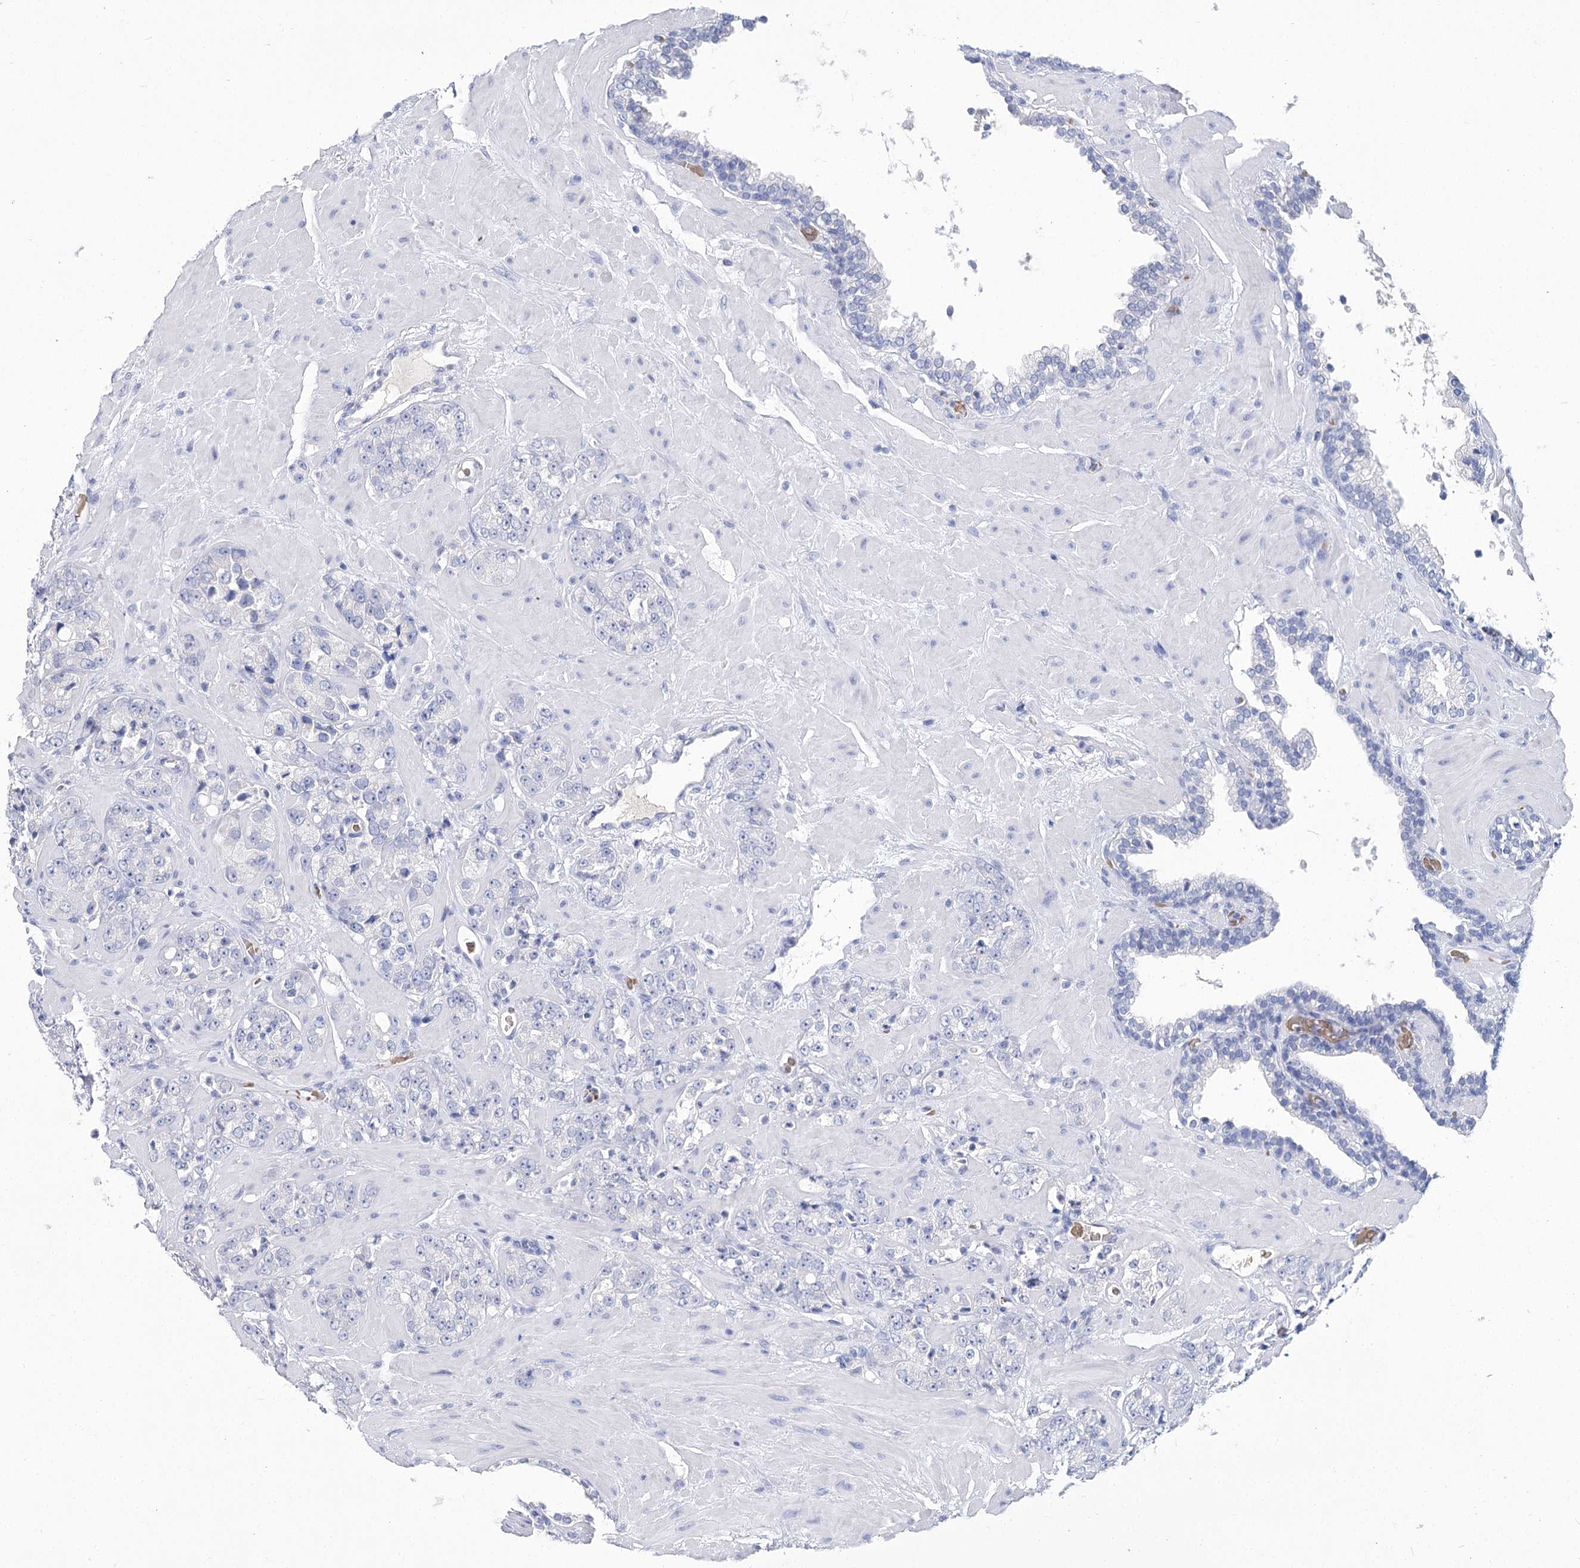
{"staining": {"intensity": "negative", "quantity": "none", "location": "none"}, "tissue": "prostate cancer", "cell_type": "Tumor cells", "image_type": "cancer", "snomed": [{"axis": "morphology", "description": "Adenocarcinoma, High grade"}, {"axis": "topography", "description": "Prostate"}], "caption": "Tumor cells are negative for protein expression in human prostate adenocarcinoma (high-grade).", "gene": "HBA1", "patient": {"sex": "male", "age": 64}}